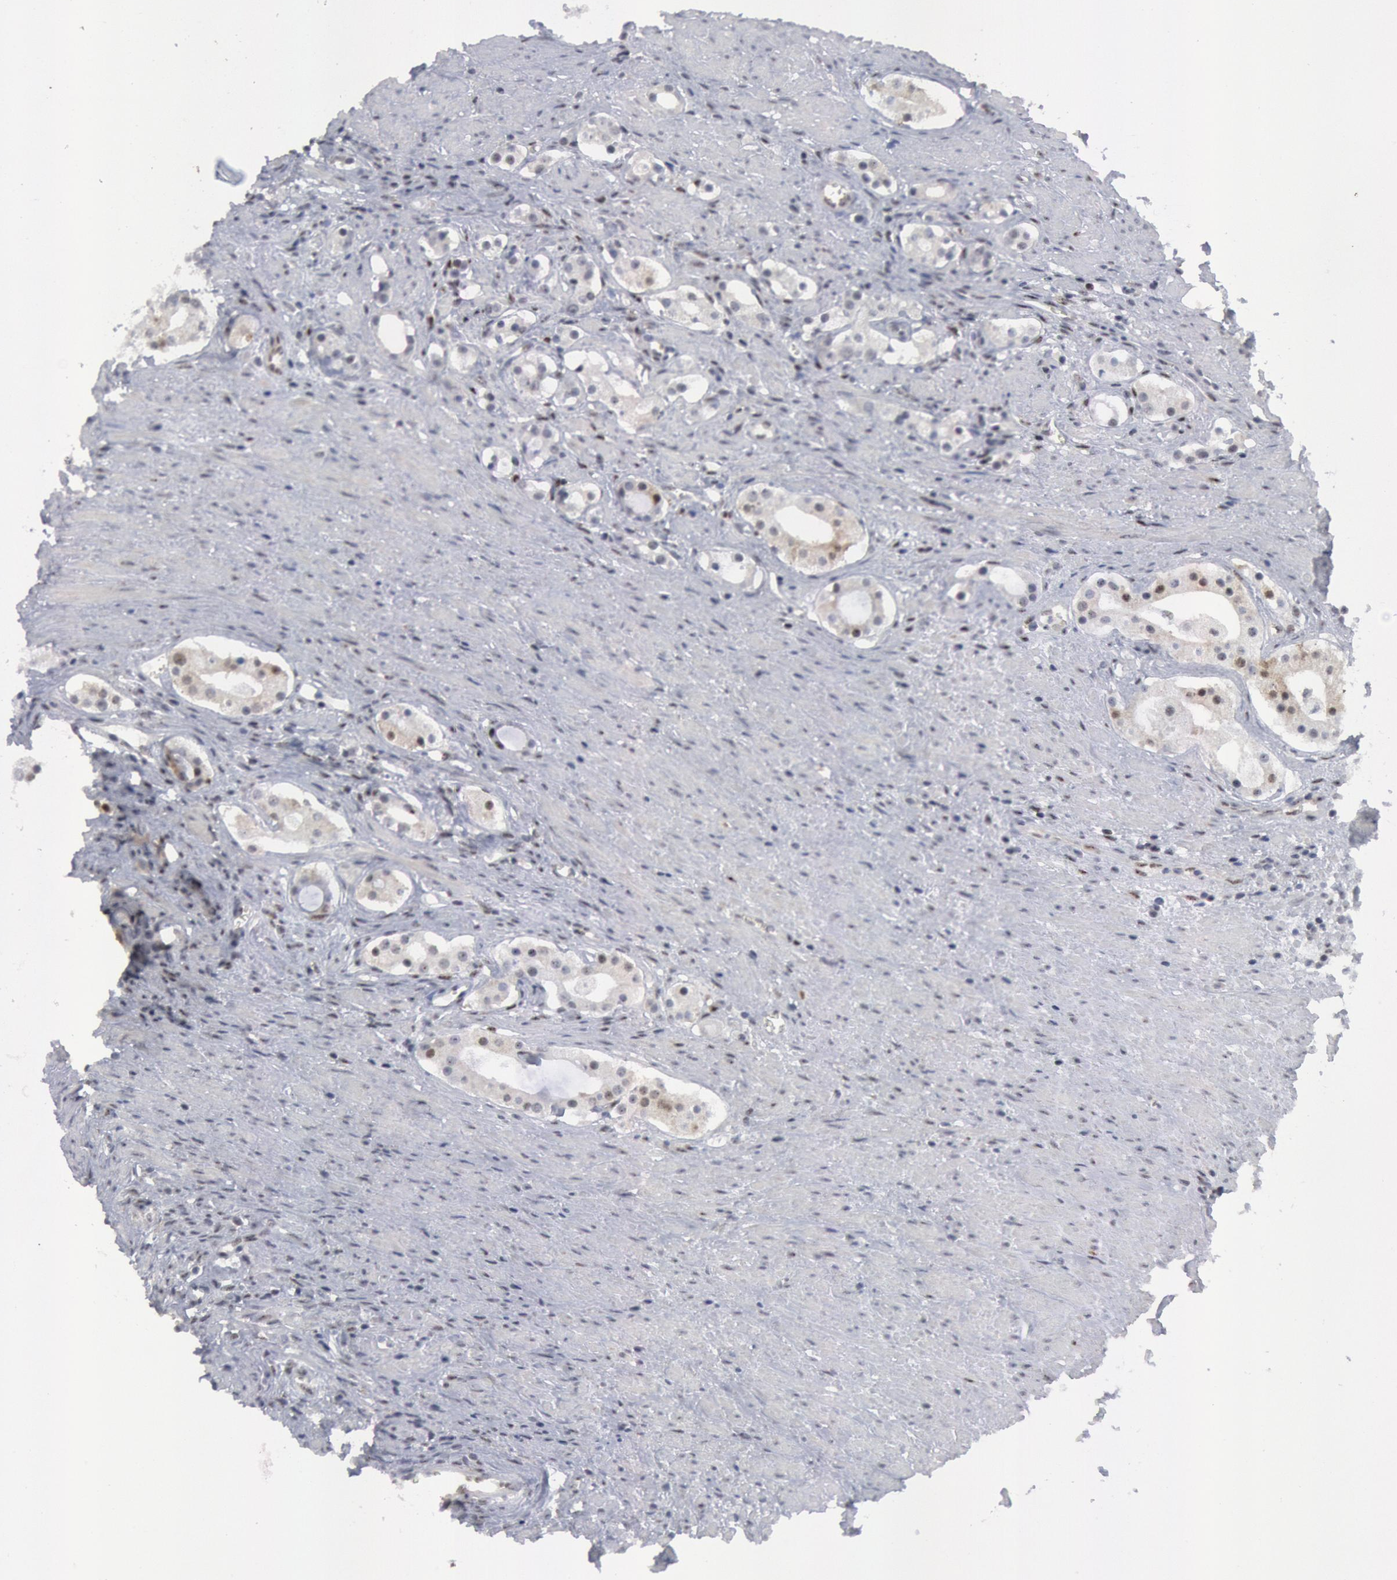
{"staining": {"intensity": "negative", "quantity": "none", "location": "none"}, "tissue": "prostate cancer", "cell_type": "Tumor cells", "image_type": "cancer", "snomed": [{"axis": "morphology", "description": "Adenocarcinoma, Medium grade"}, {"axis": "topography", "description": "Prostate"}], "caption": "High power microscopy image of an immunohistochemistry (IHC) micrograph of prostate cancer, revealing no significant staining in tumor cells.", "gene": "FOXO1", "patient": {"sex": "male", "age": 73}}